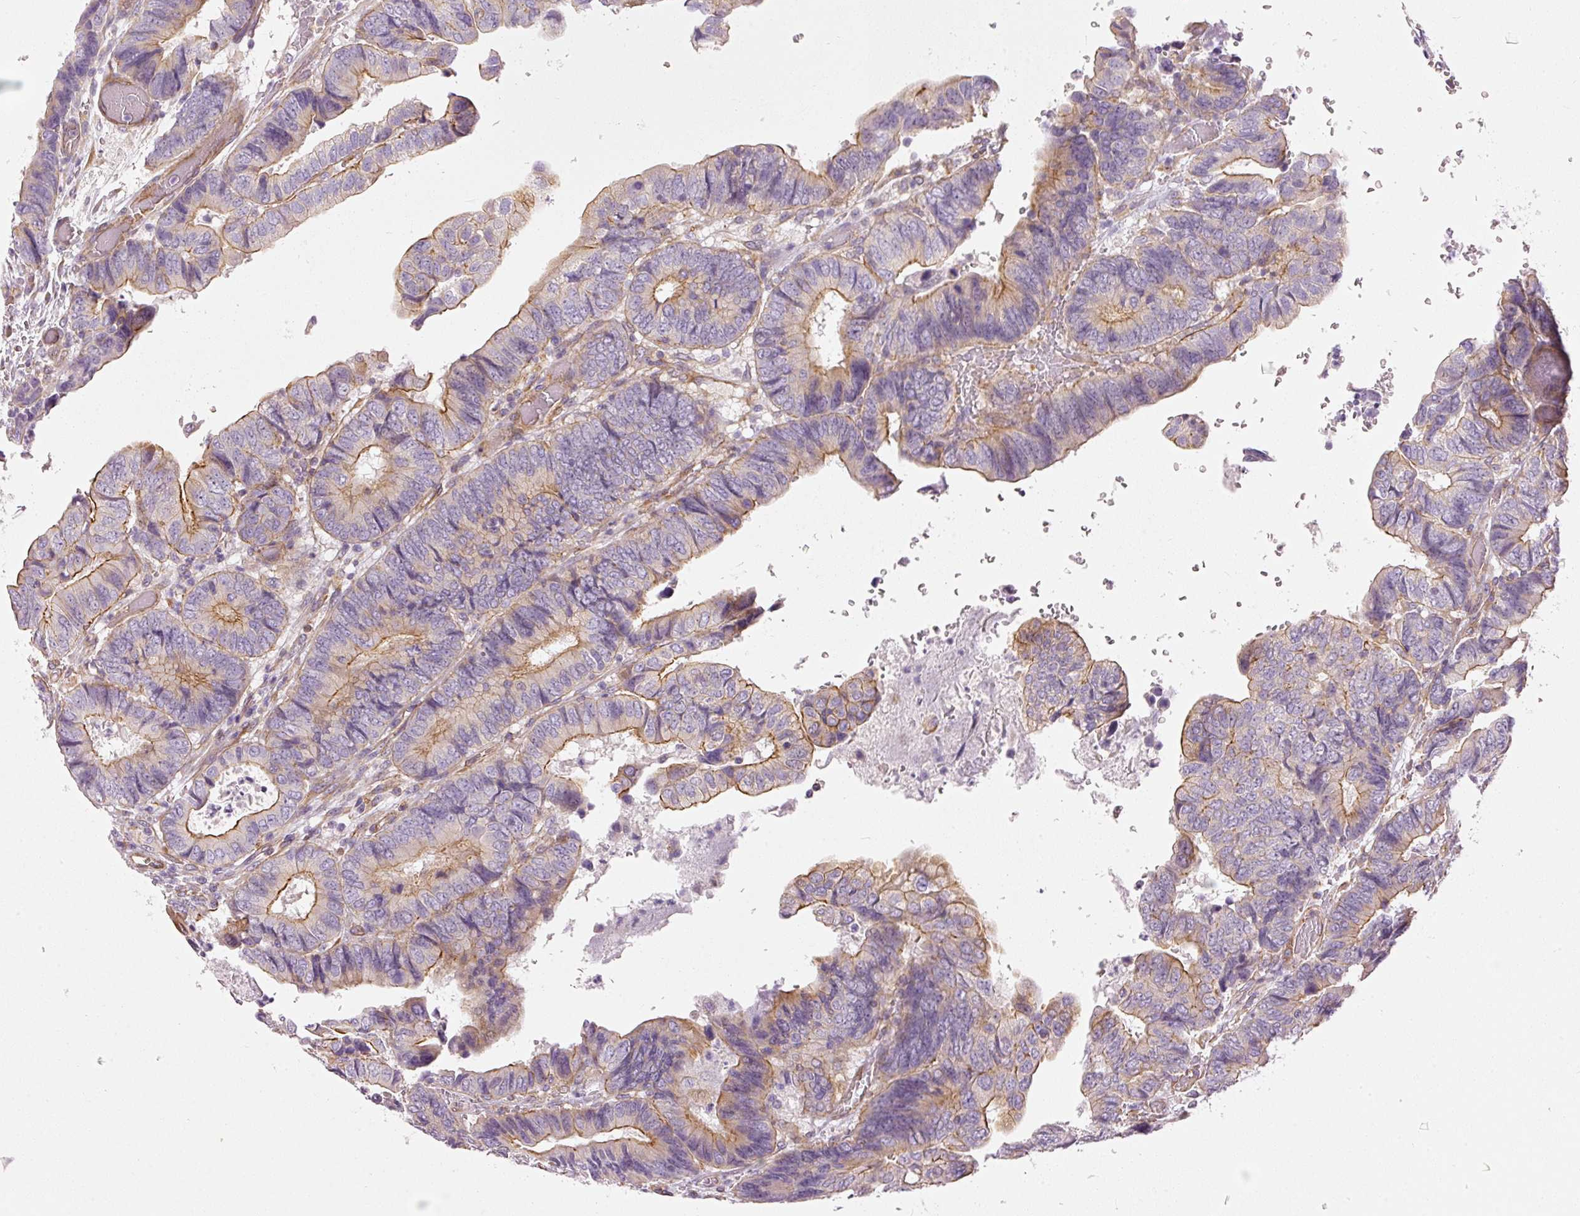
{"staining": {"intensity": "moderate", "quantity": "25%-75%", "location": "cytoplasmic/membranous"}, "tissue": "colorectal cancer", "cell_type": "Tumor cells", "image_type": "cancer", "snomed": [{"axis": "morphology", "description": "Adenocarcinoma, NOS"}, {"axis": "topography", "description": "Colon"}], "caption": "A brown stain highlights moderate cytoplasmic/membranous positivity of a protein in human adenocarcinoma (colorectal) tumor cells.", "gene": "OSR2", "patient": {"sex": "male", "age": 85}}